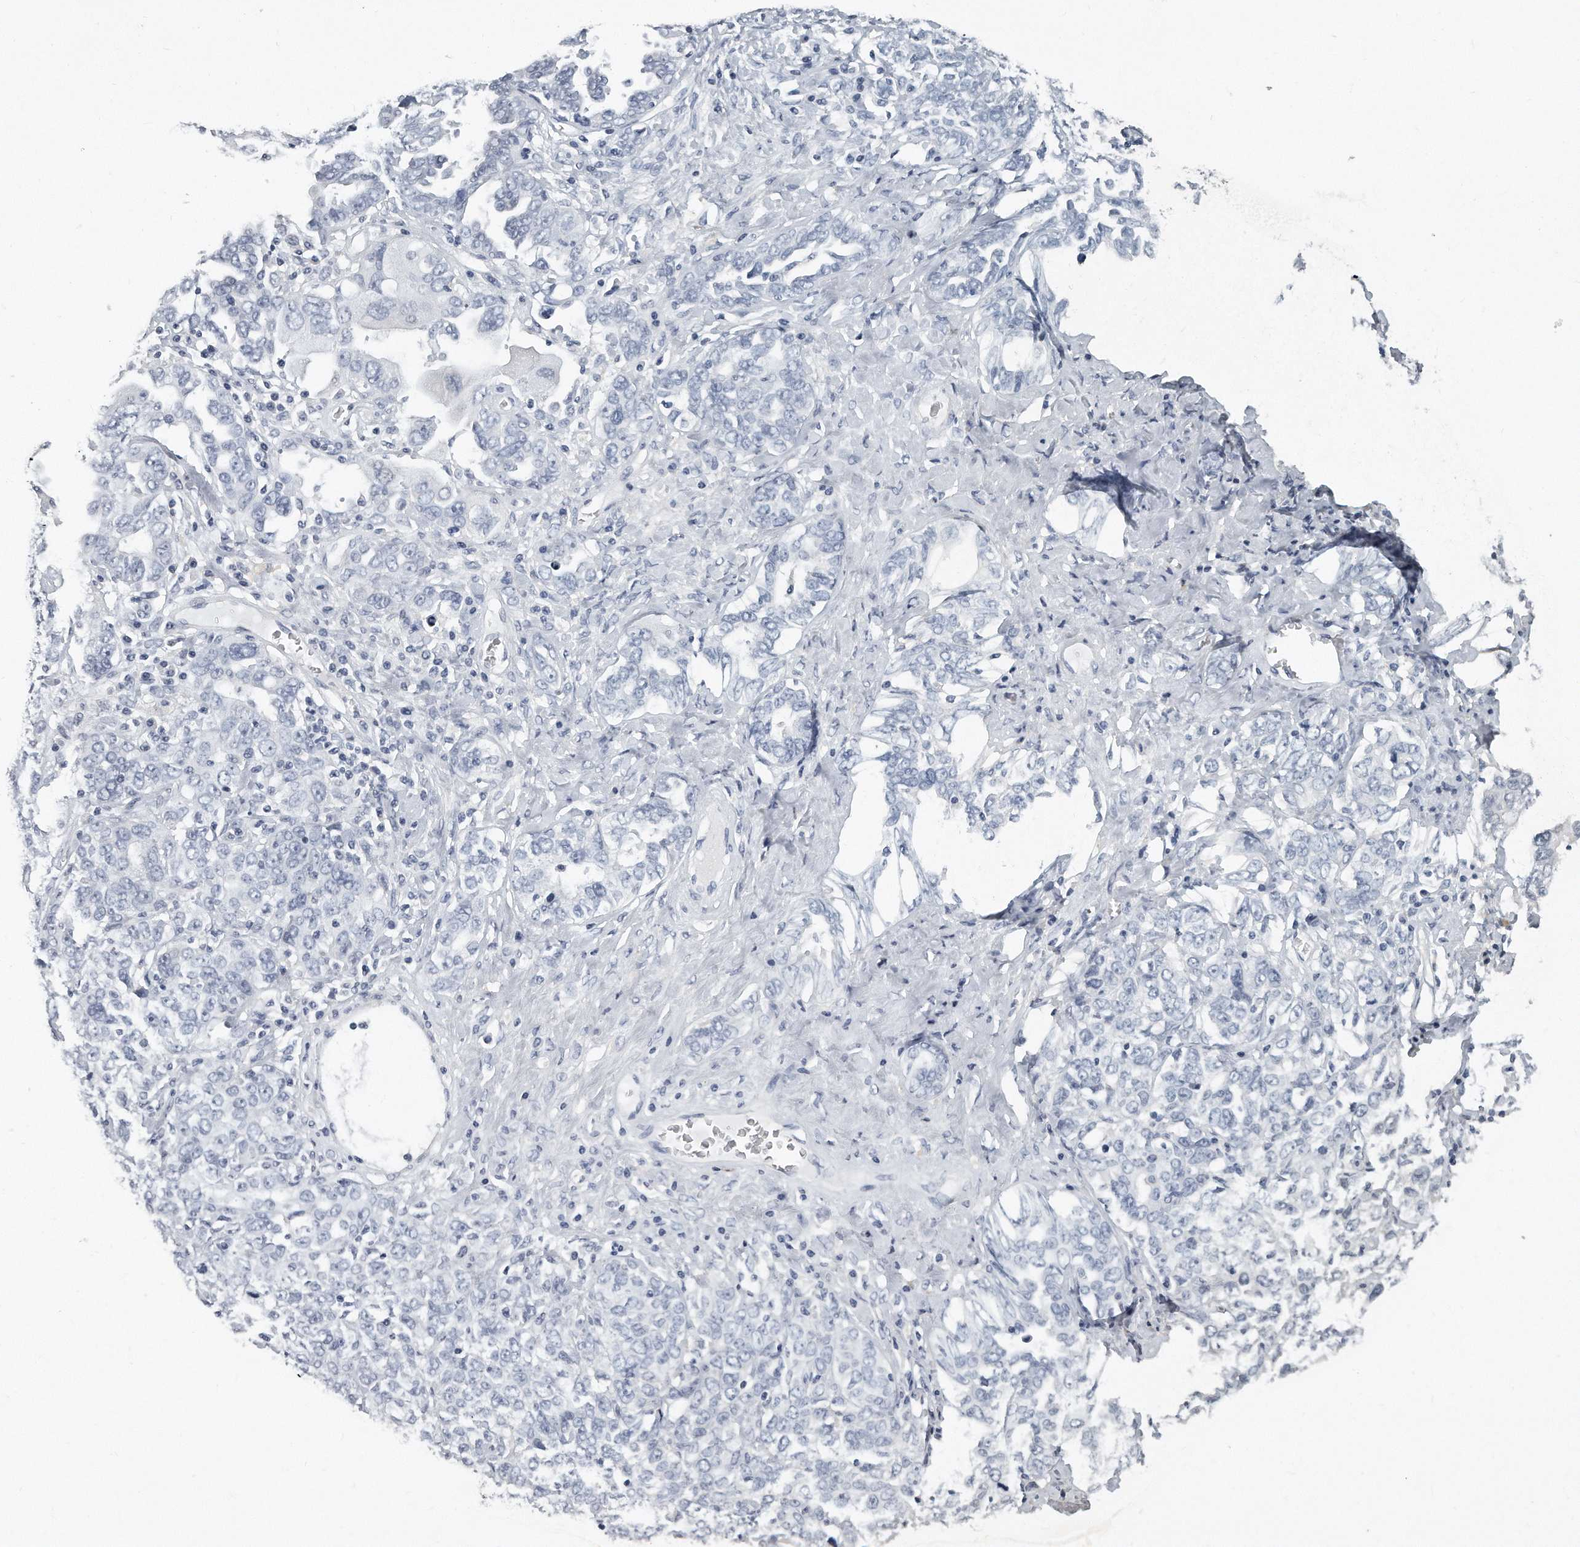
{"staining": {"intensity": "negative", "quantity": "none", "location": "none"}, "tissue": "ovarian cancer", "cell_type": "Tumor cells", "image_type": "cancer", "snomed": [{"axis": "morphology", "description": "Carcinoma, endometroid"}, {"axis": "topography", "description": "Ovary"}], "caption": "The histopathology image exhibits no staining of tumor cells in endometroid carcinoma (ovarian).", "gene": "KLHL7", "patient": {"sex": "female", "age": 62}}